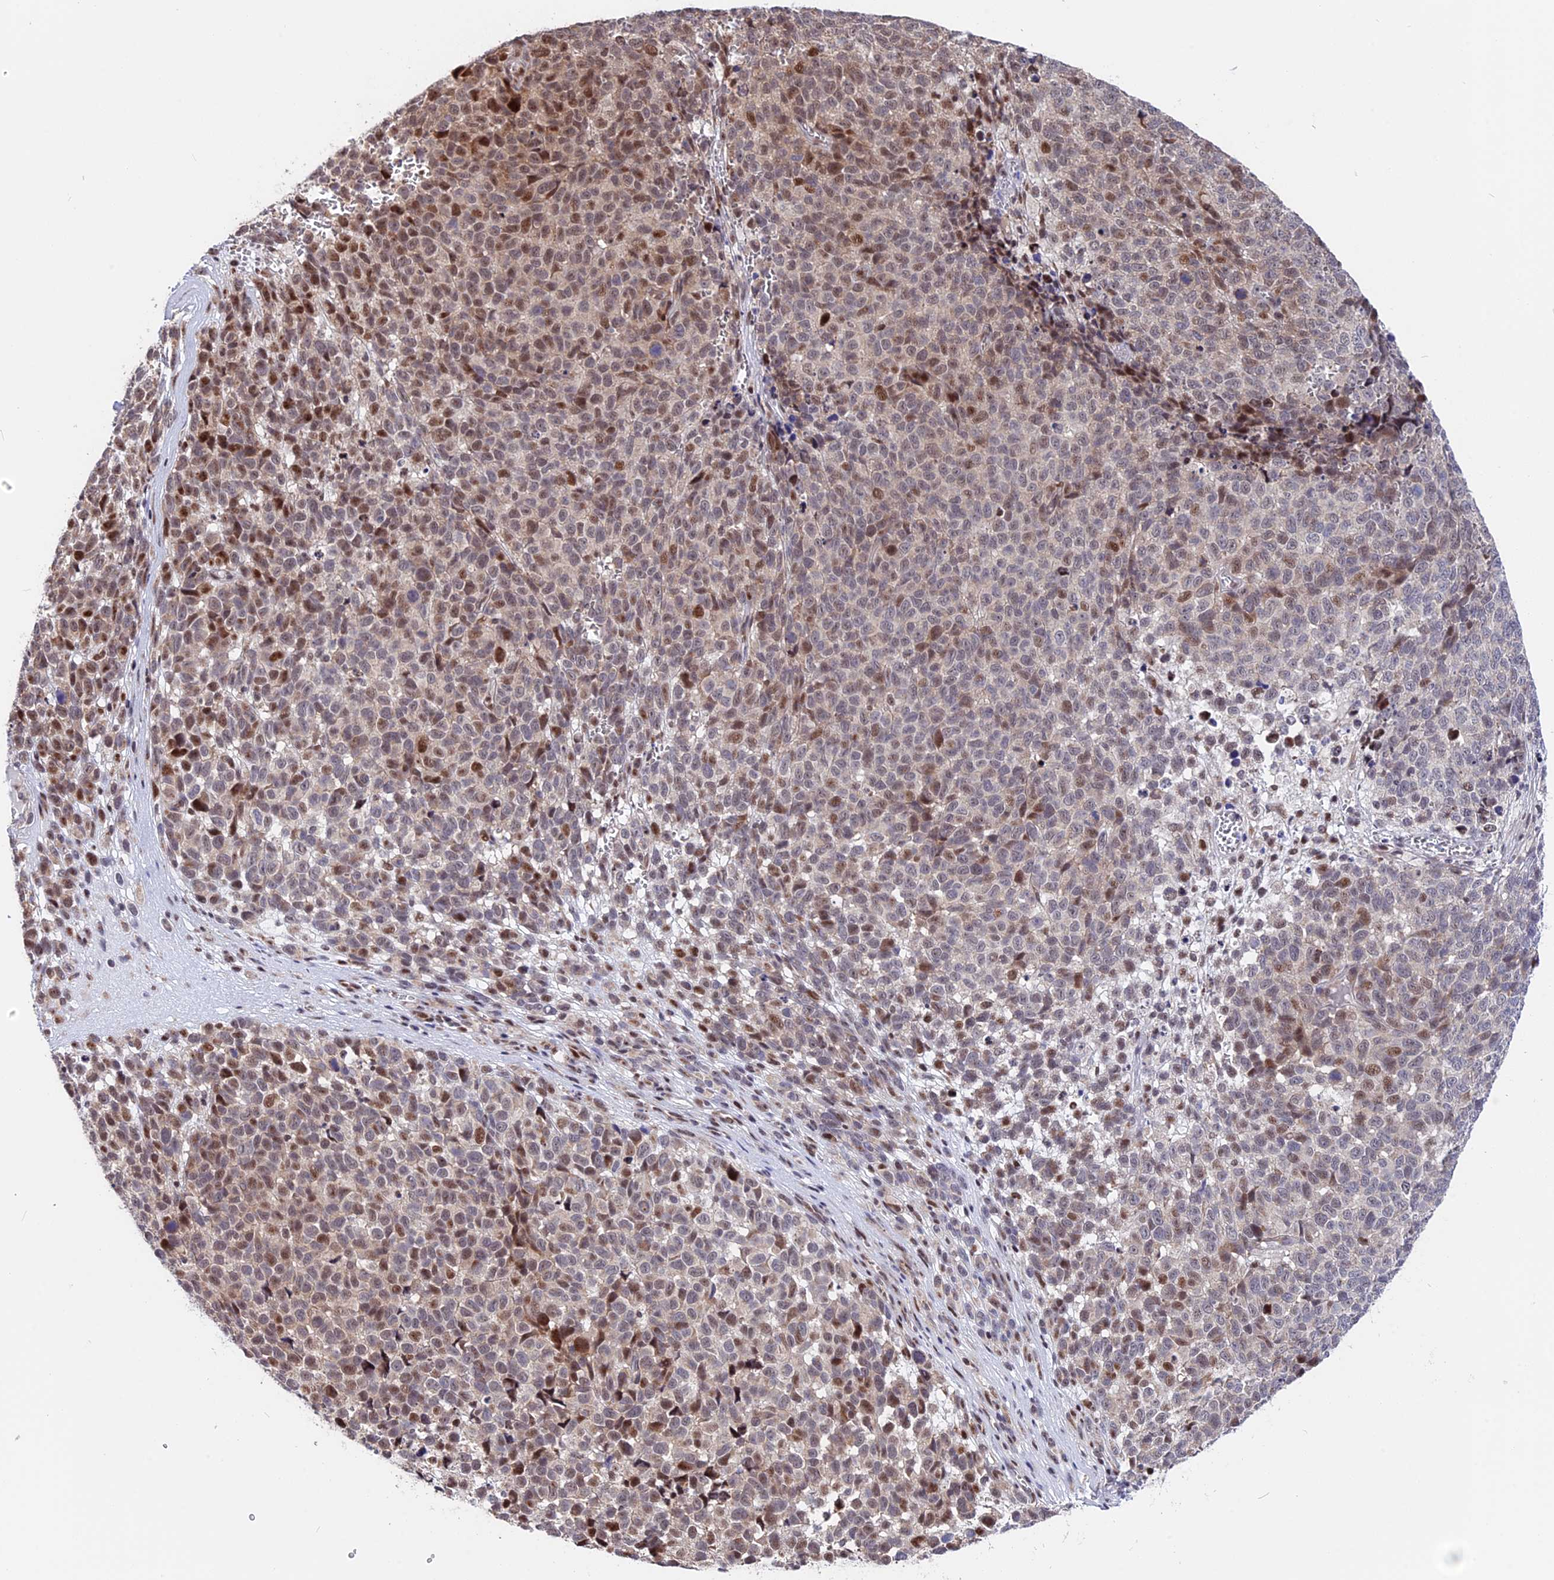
{"staining": {"intensity": "moderate", "quantity": ">75%", "location": "cytoplasmic/membranous,nuclear"}, "tissue": "melanoma", "cell_type": "Tumor cells", "image_type": "cancer", "snomed": [{"axis": "morphology", "description": "Malignant melanoma, NOS"}, {"axis": "topography", "description": "Nose, NOS"}], "caption": "Melanoma stained with a brown dye reveals moderate cytoplasmic/membranous and nuclear positive positivity in about >75% of tumor cells.", "gene": "FAM174C", "patient": {"sex": "female", "age": 48}}